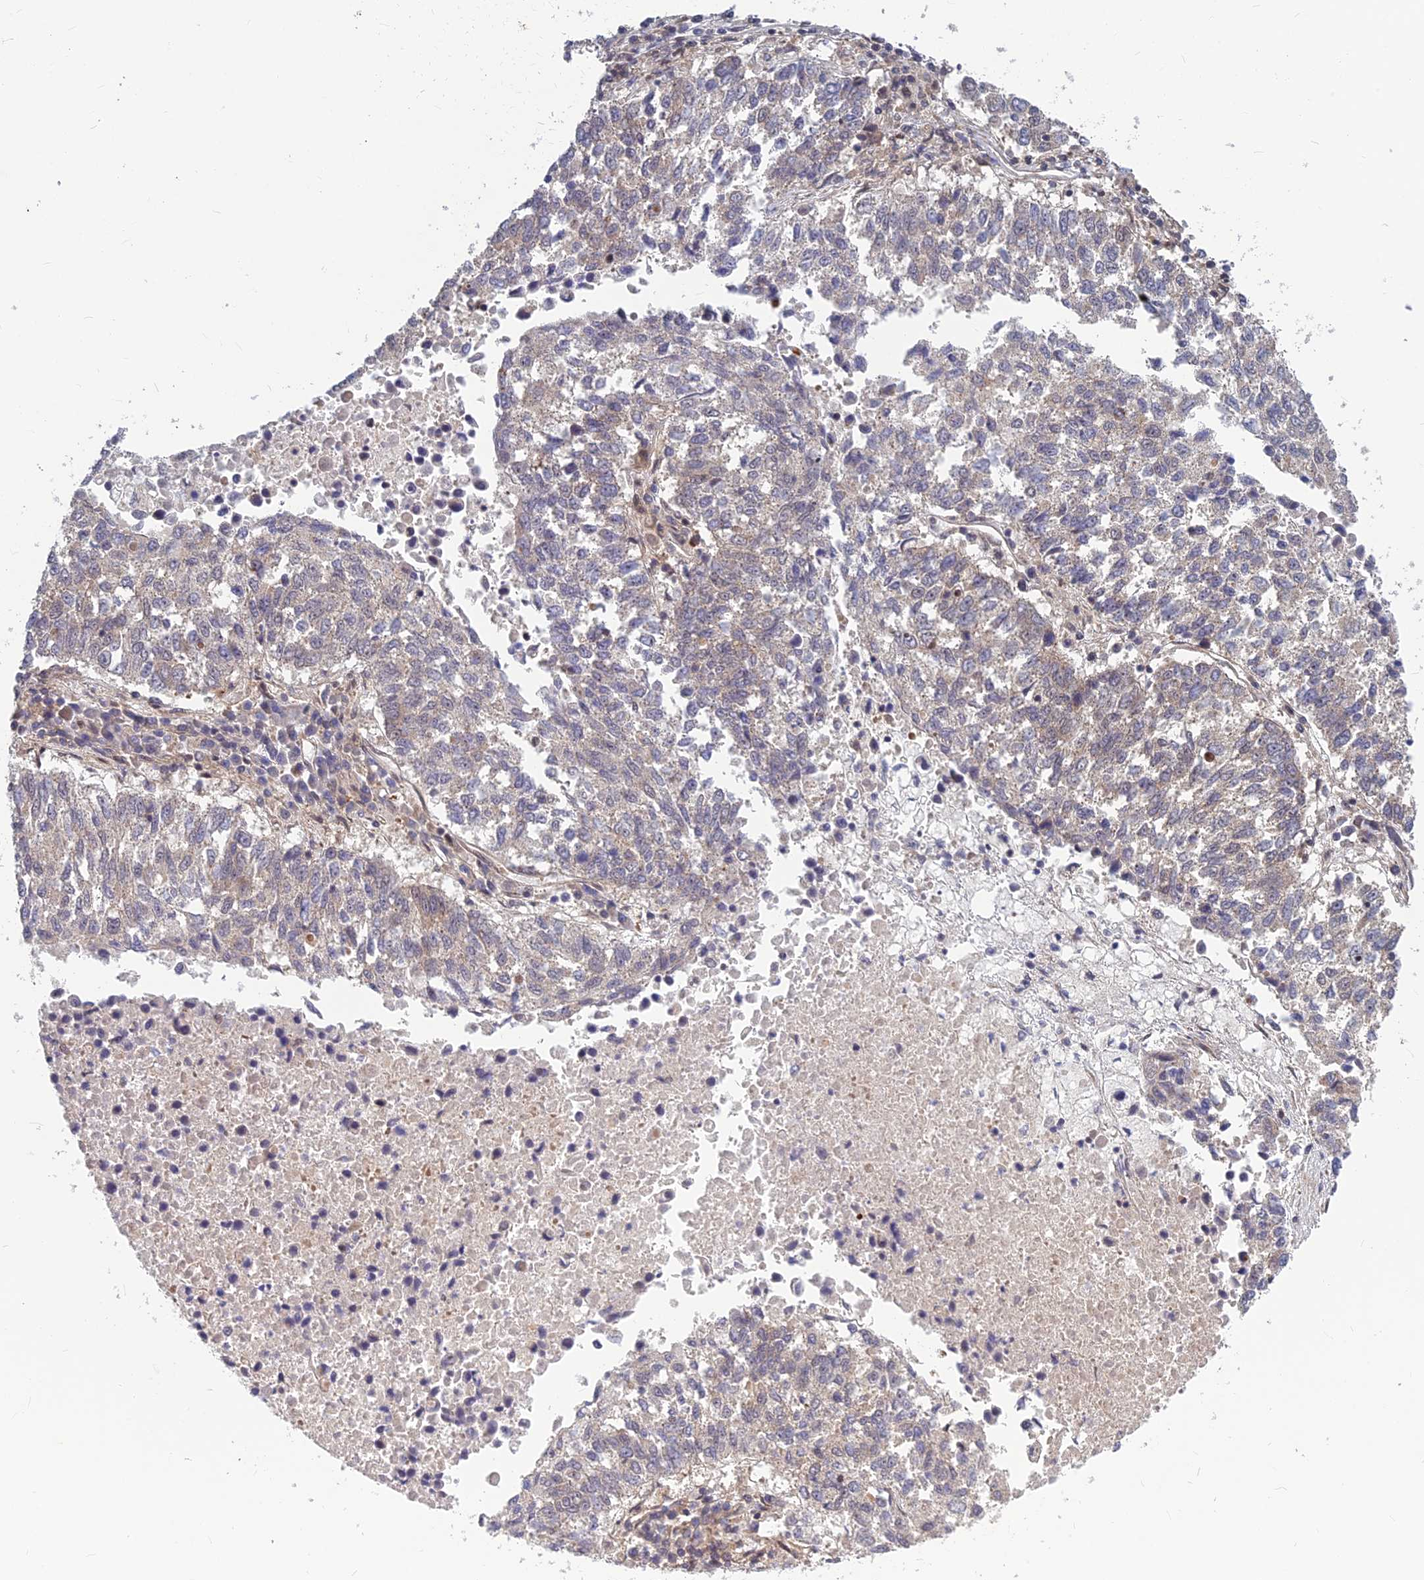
{"staining": {"intensity": "weak", "quantity": "25%-75%", "location": "cytoplasmic/membranous"}, "tissue": "lung cancer", "cell_type": "Tumor cells", "image_type": "cancer", "snomed": [{"axis": "morphology", "description": "Squamous cell carcinoma, NOS"}, {"axis": "topography", "description": "Lung"}], "caption": "Weak cytoplasmic/membranous staining is identified in about 25%-75% of tumor cells in lung cancer (squamous cell carcinoma). (Brightfield microscopy of DAB IHC at high magnification).", "gene": "COMMD2", "patient": {"sex": "male", "age": 73}}